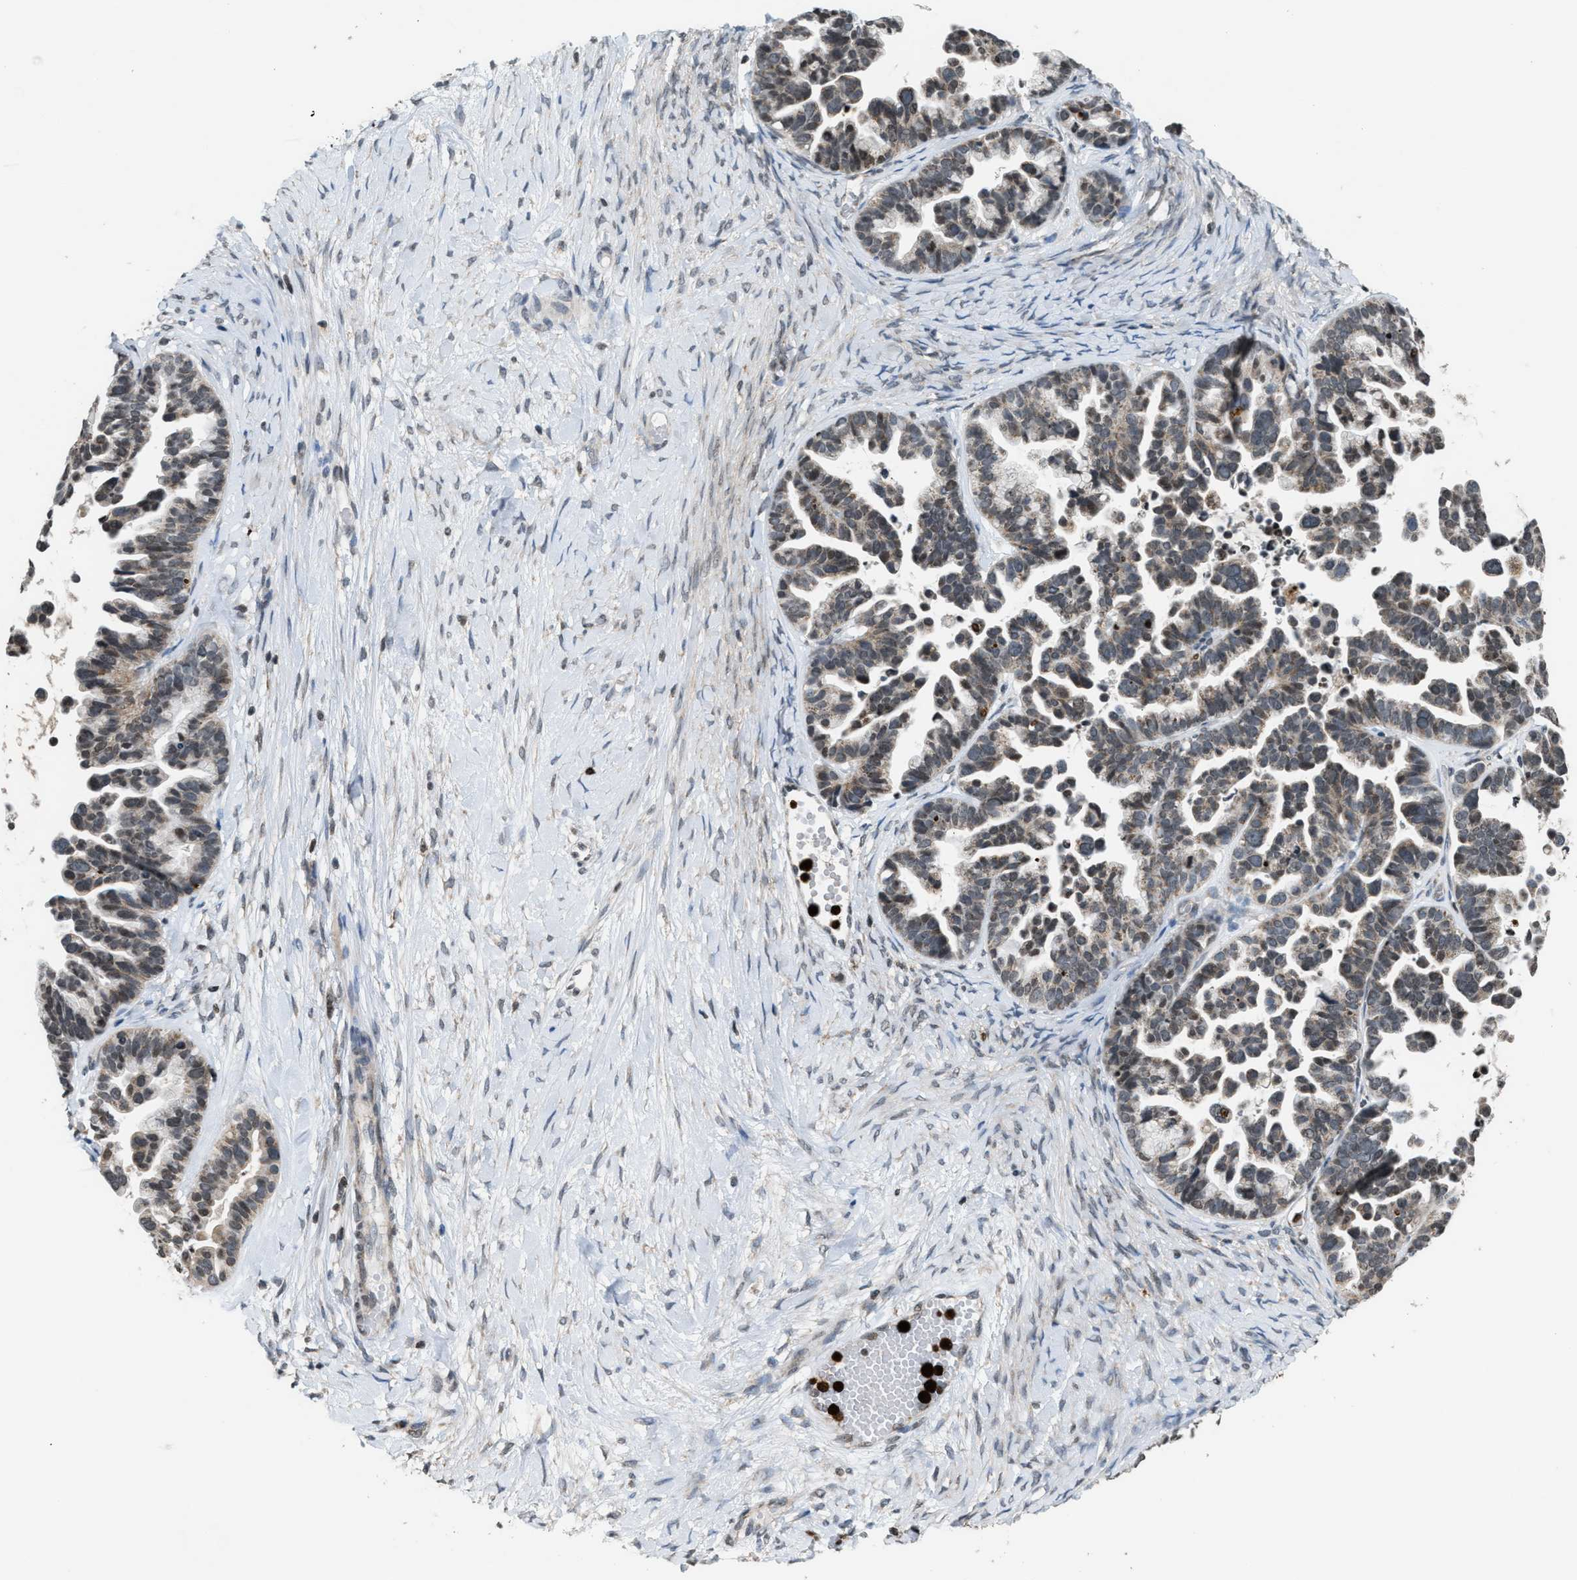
{"staining": {"intensity": "weak", "quantity": "25%-75%", "location": "cytoplasmic/membranous"}, "tissue": "ovarian cancer", "cell_type": "Tumor cells", "image_type": "cancer", "snomed": [{"axis": "morphology", "description": "Cystadenocarcinoma, serous, NOS"}, {"axis": "topography", "description": "Ovary"}], "caption": "Tumor cells exhibit low levels of weak cytoplasmic/membranous staining in about 25%-75% of cells in human ovarian cancer (serous cystadenocarcinoma). (Brightfield microscopy of DAB IHC at high magnification).", "gene": "PRUNE2", "patient": {"sex": "female", "age": 56}}